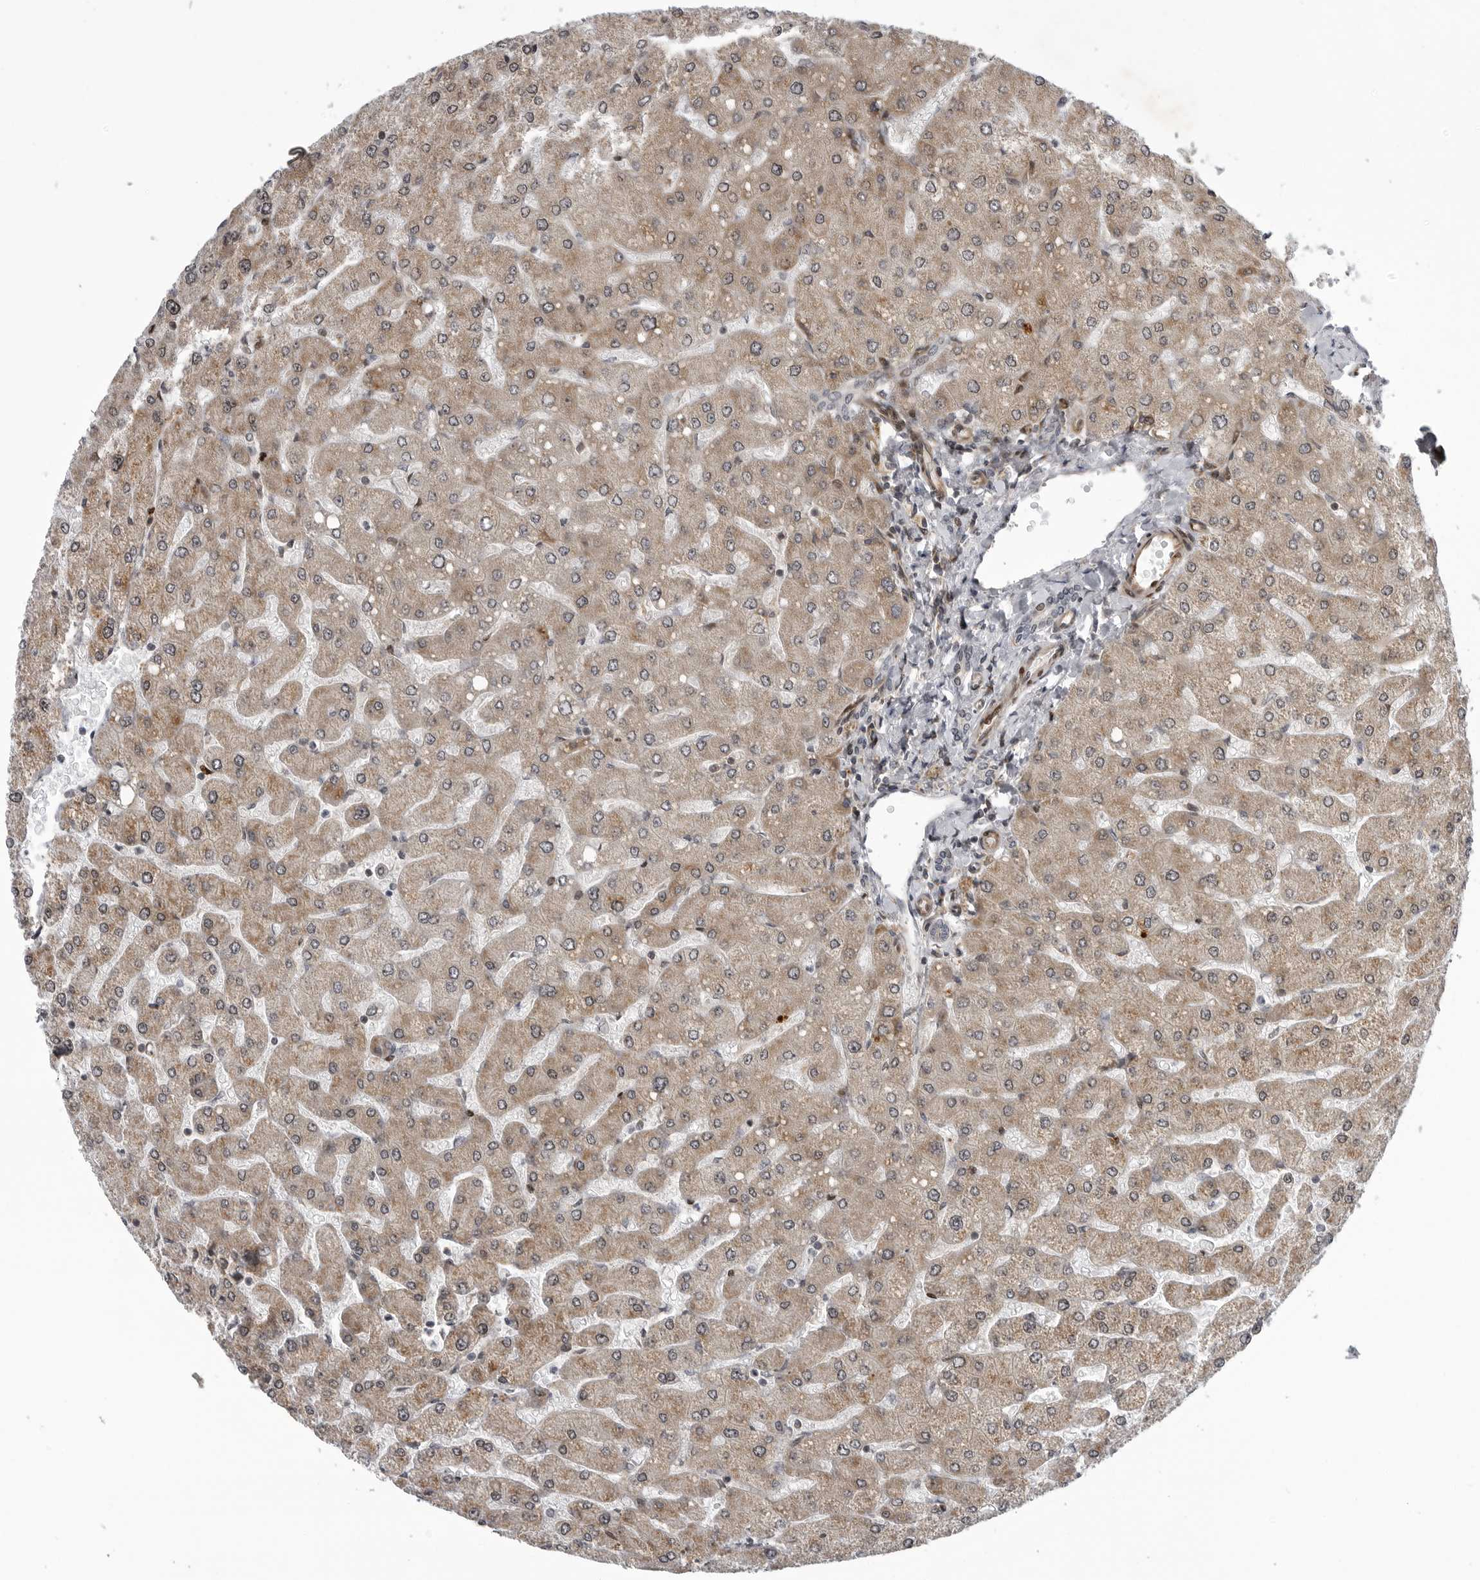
{"staining": {"intensity": "negative", "quantity": "none", "location": "none"}, "tissue": "liver", "cell_type": "Cholangiocytes", "image_type": "normal", "snomed": [{"axis": "morphology", "description": "Normal tissue, NOS"}, {"axis": "topography", "description": "Liver"}], "caption": "The photomicrograph shows no staining of cholangiocytes in benign liver.", "gene": "ABL1", "patient": {"sex": "male", "age": 55}}